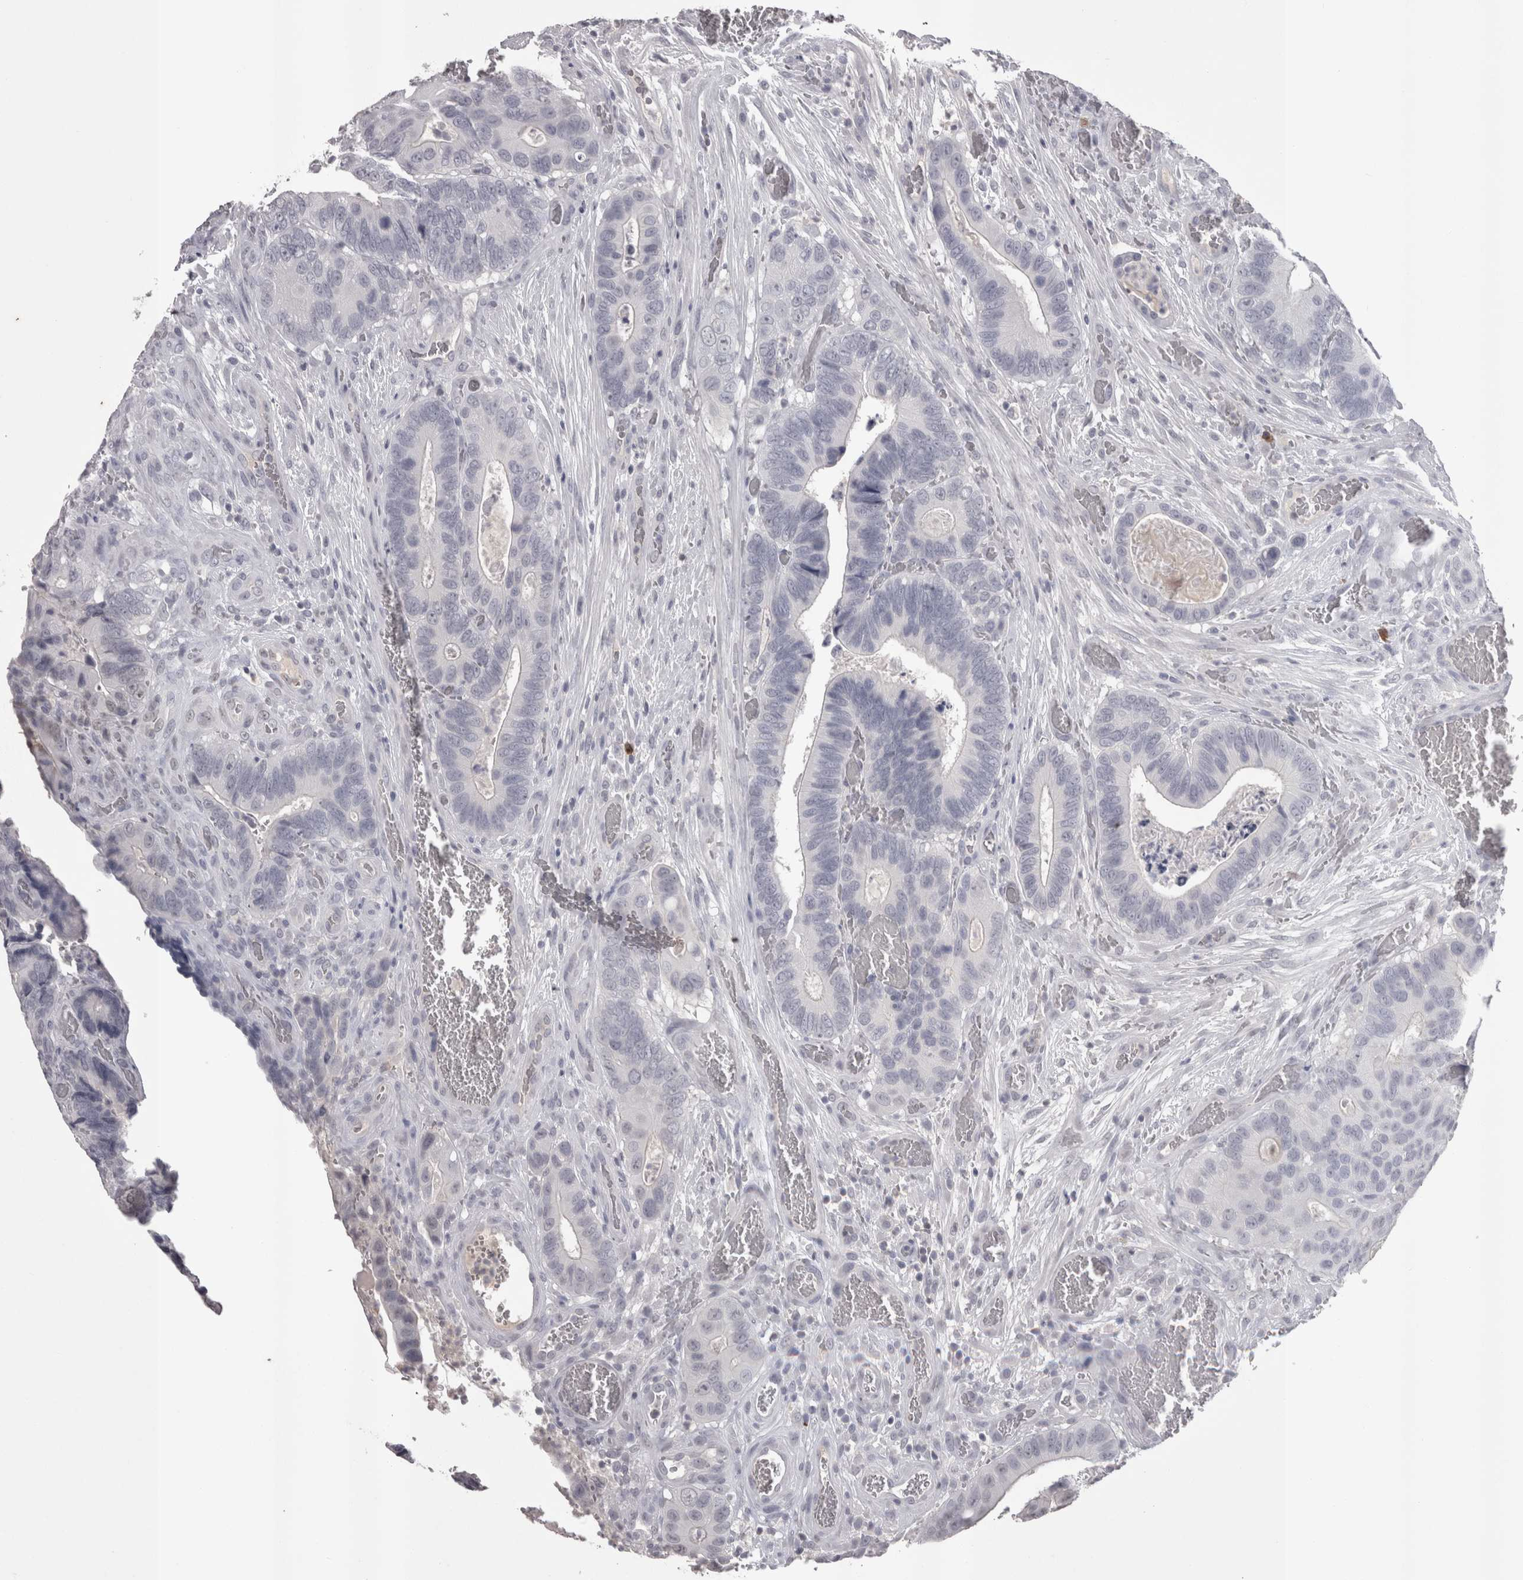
{"staining": {"intensity": "negative", "quantity": "none", "location": "none"}, "tissue": "colorectal cancer", "cell_type": "Tumor cells", "image_type": "cancer", "snomed": [{"axis": "morphology", "description": "Adenocarcinoma, NOS"}, {"axis": "topography", "description": "Colon"}], "caption": "Colorectal adenocarcinoma stained for a protein using immunohistochemistry shows no positivity tumor cells.", "gene": "LAX1", "patient": {"sex": "male", "age": 72}}